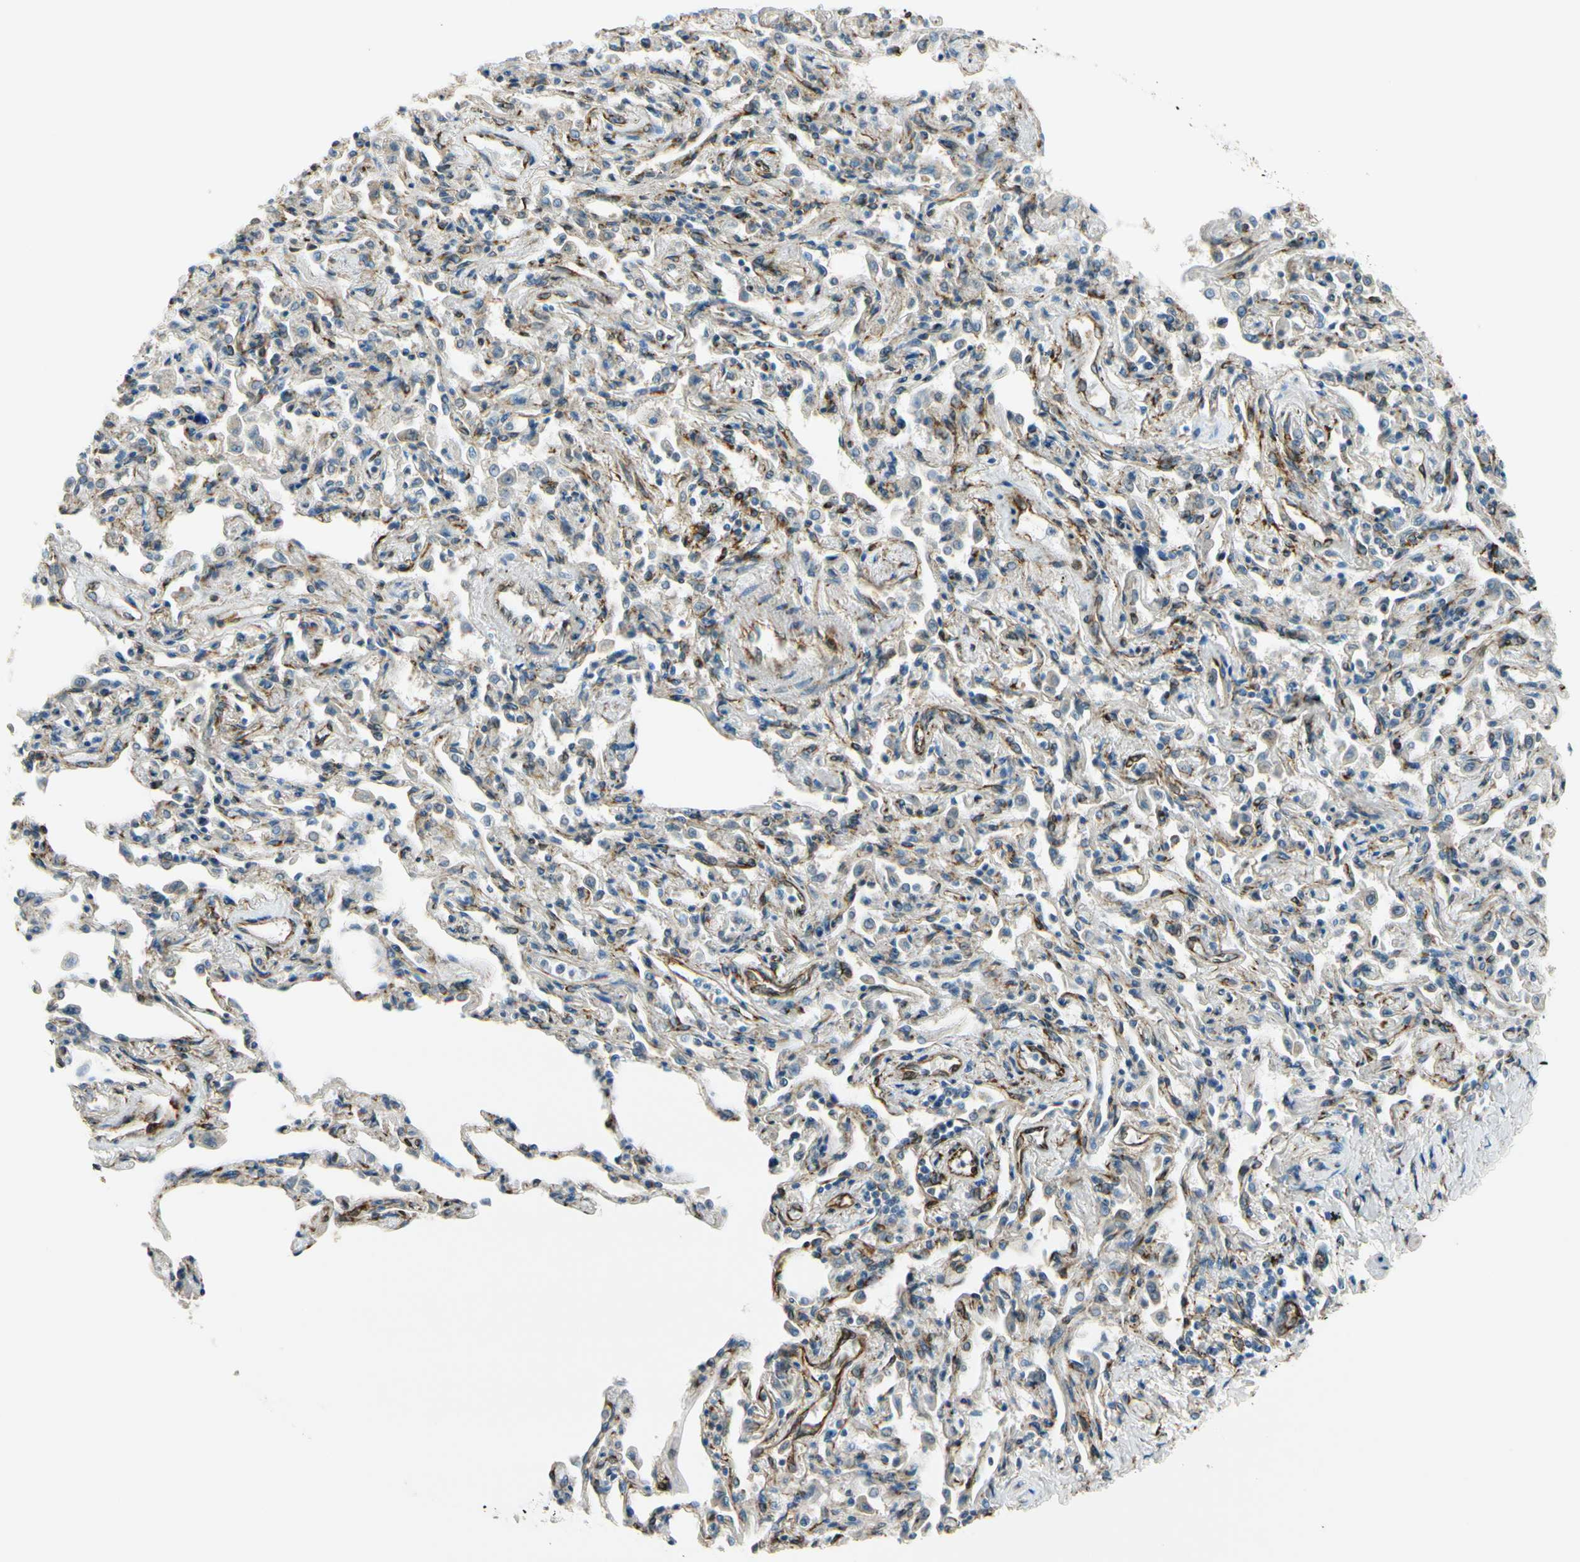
{"staining": {"intensity": "weak", "quantity": ">75%", "location": "cytoplasmic/membranous"}, "tissue": "bronchus", "cell_type": "Respiratory epithelial cells", "image_type": "normal", "snomed": [{"axis": "morphology", "description": "Normal tissue, NOS"}, {"axis": "topography", "description": "Lung"}], "caption": "The immunohistochemical stain highlights weak cytoplasmic/membranous positivity in respiratory epithelial cells of normal bronchus.", "gene": "FKBP7", "patient": {"sex": "male", "age": 64}}